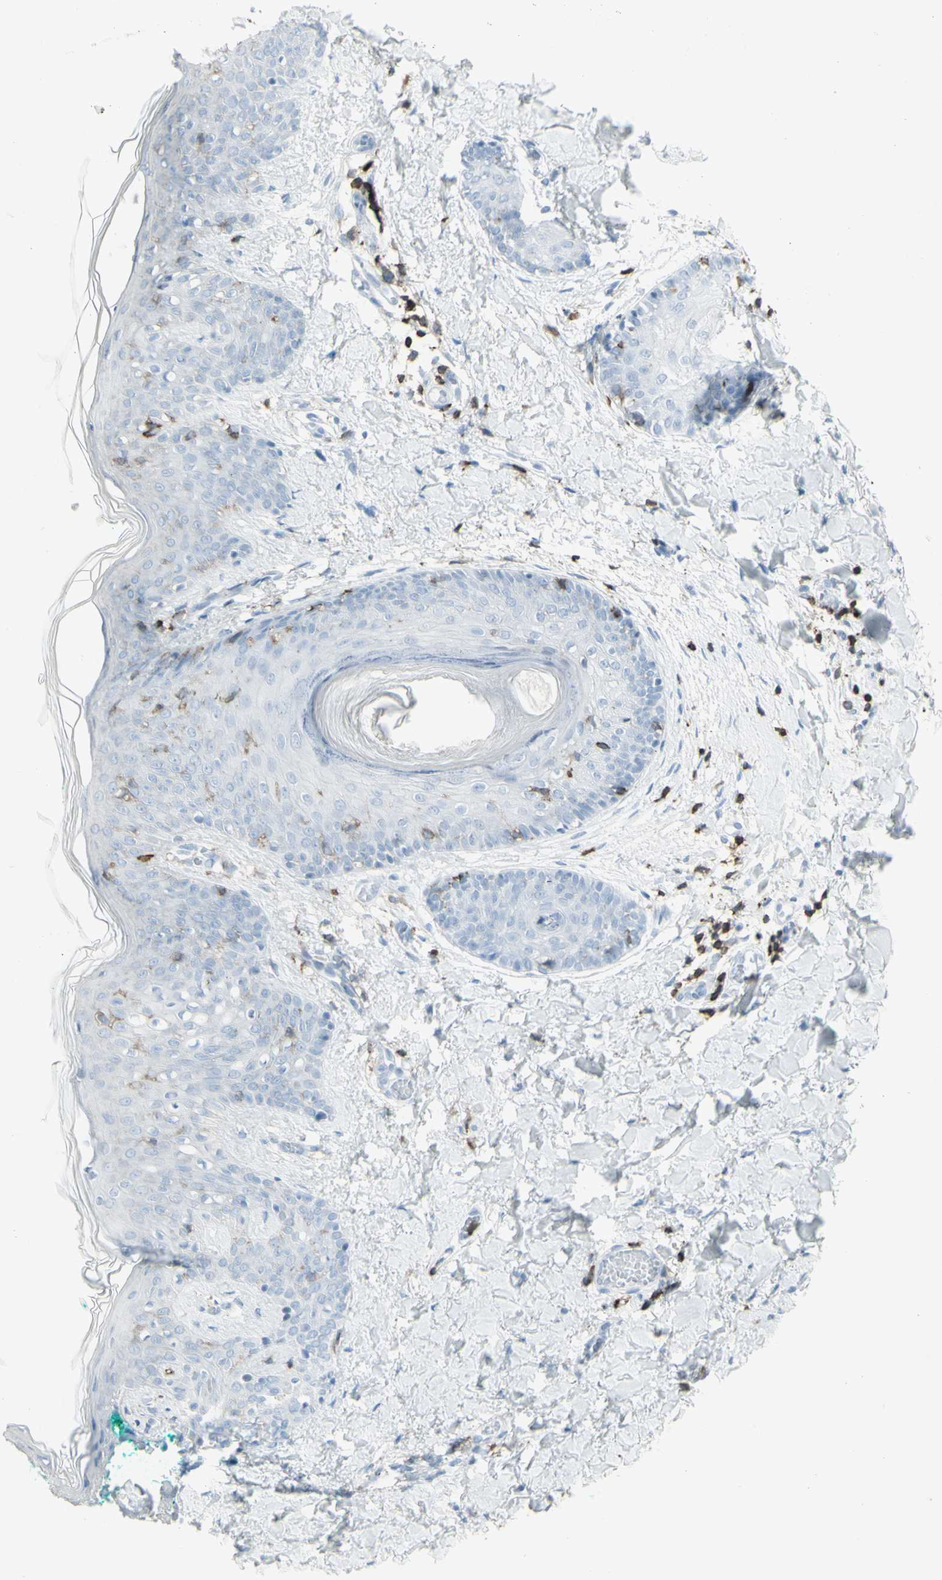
{"staining": {"intensity": "negative", "quantity": "none", "location": "none"}, "tissue": "skin", "cell_type": "Fibroblasts", "image_type": "normal", "snomed": [{"axis": "morphology", "description": "Normal tissue, NOS"}, {"axis": "topography", "description": "Skin"}], "caption": "Immunohistochemical staining of unremarkable skin exhibits no significant positivity in fibroblasts.", "gene": "NRG1", "patient": {"sex": "male", "age": 16}}